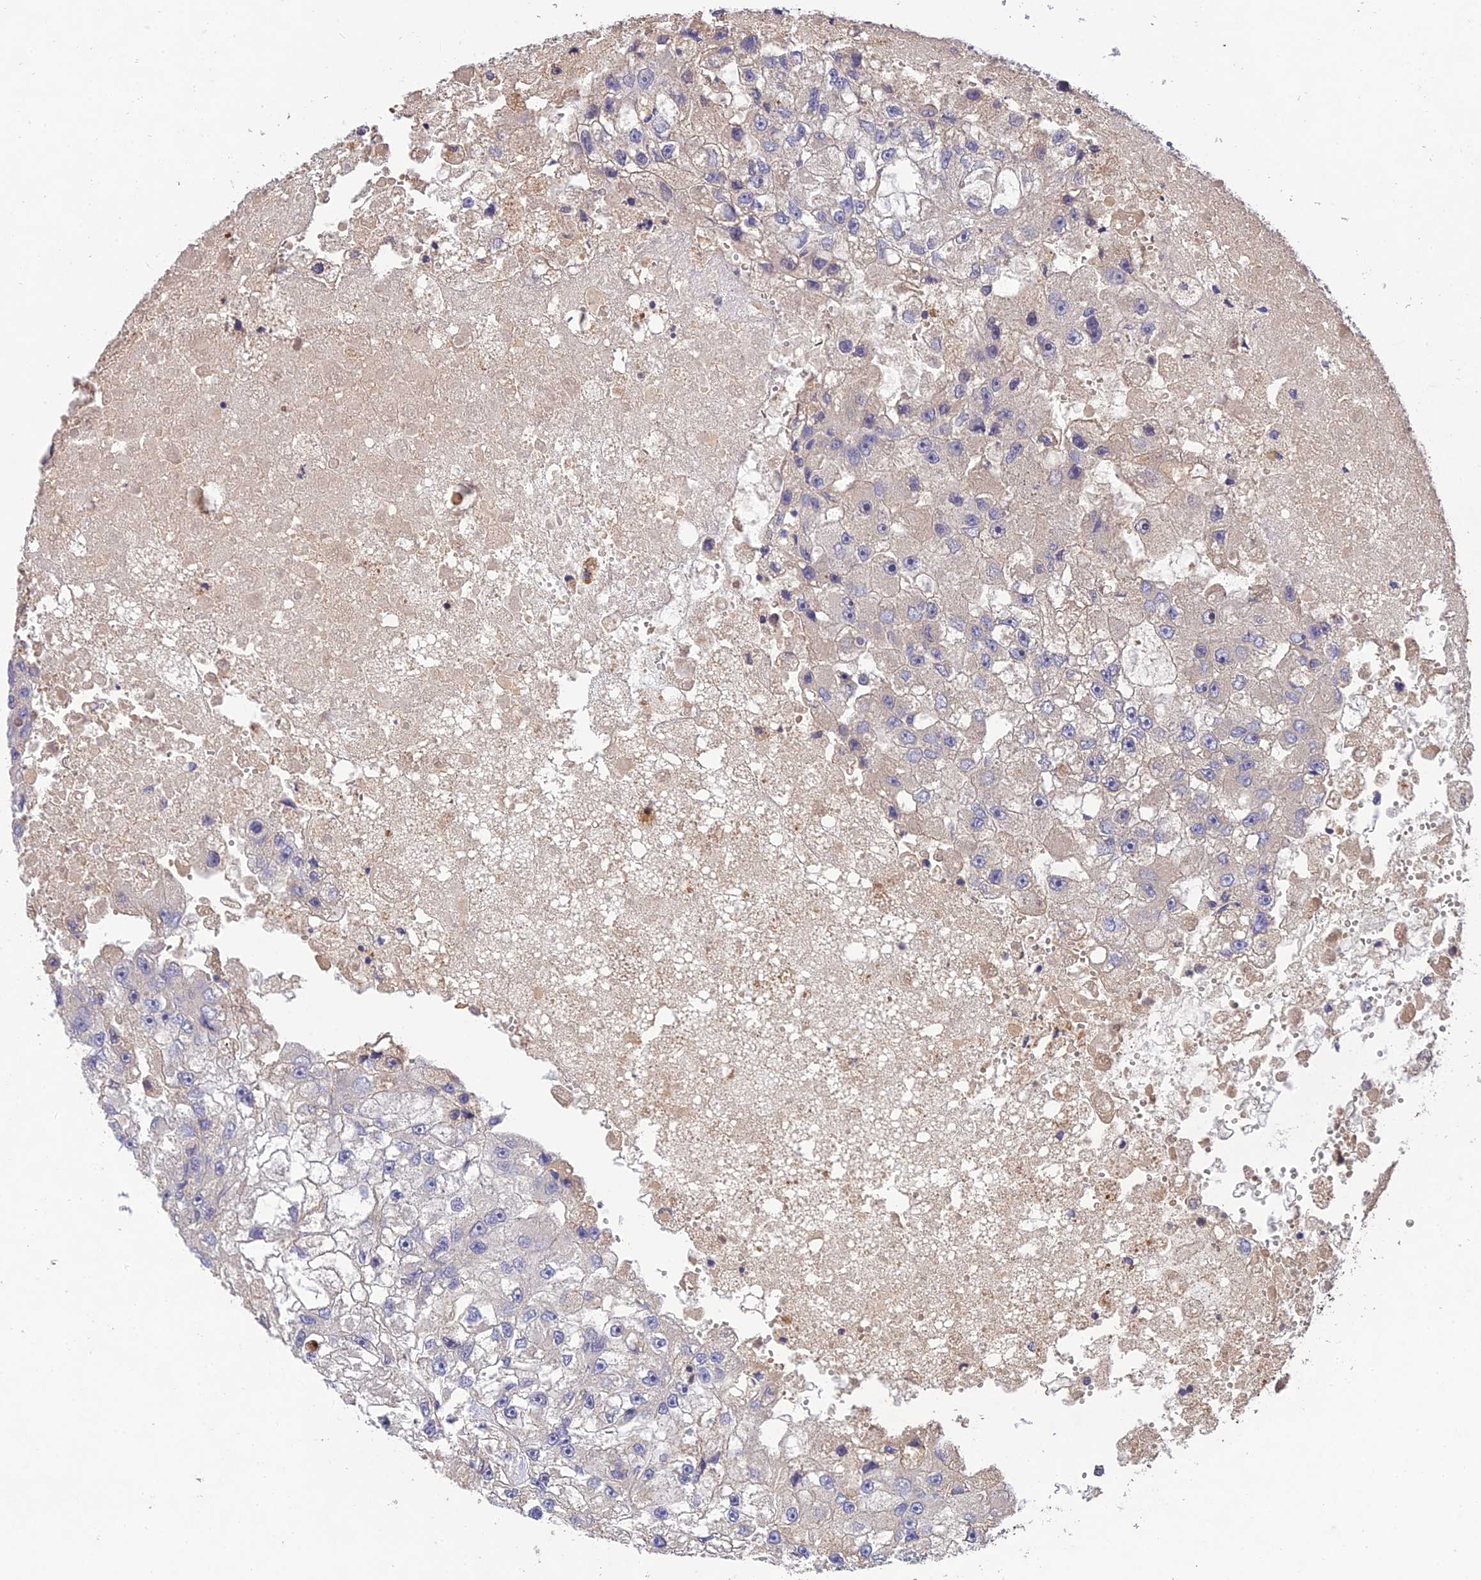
{"staining": {"intensity": "negative", "quantity": "none", "location": "none"}, "tissue": "renal cancer", "cell_type": "Tumor cells", "image_type": "cancer", "snomed": [{"axis": "morphology", "description": "Adenocarcinoma, NOS"}, {"axis": "topography", "description": "Kidney"}], "caption": "Histopathology image shows no protein positivity in tumor cells of renal cancer (adenocarcinoma) tissue. The staining is performed using DAB brown chromogen with nuclei counter-stained in using hematoxylin.", "gene": "DENND5B", "patient": {"sex": "male", "age": 63}}